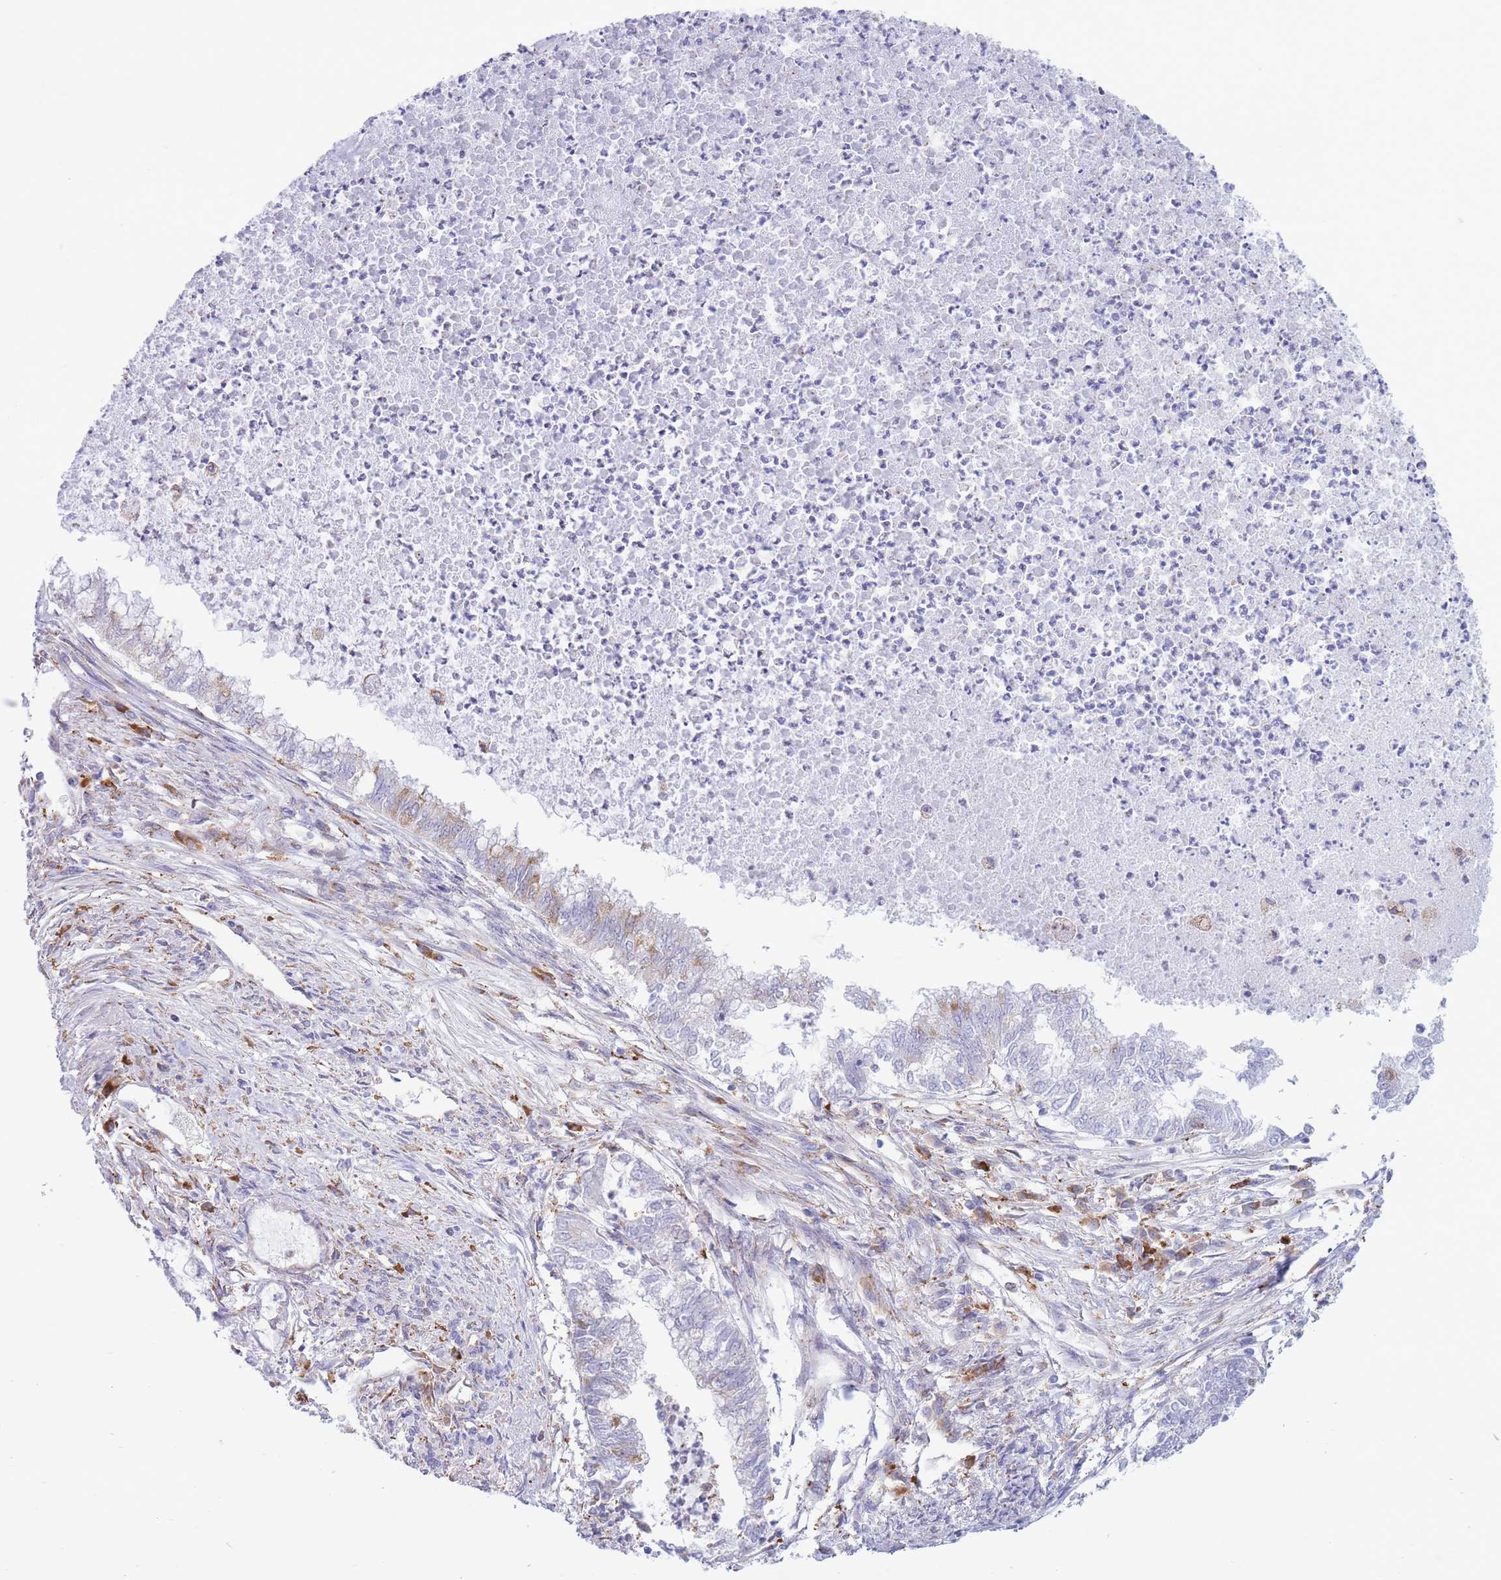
{"staining": {"intensity": "negative", "quantity": "none", "location": "none"}, "tissue": "endometrial cancer", "cell_type": "Tumor cells", "image_type": "cancer", "snomed": [{"axis": "morphology", "description": "Adenocarcinoma, NOS"}, {"axis": "topography", "description": "Endometrium"}], "caption": "Tumor cells show no significant protein positivity in endometrial adenocarcinoma. (DAB (3,3'-diaminobenzidine) IHC visualized using brightfield microscopy, high magnification).", "gene": "MYDGF", "patient": {"sex": "female", "age": 79}}